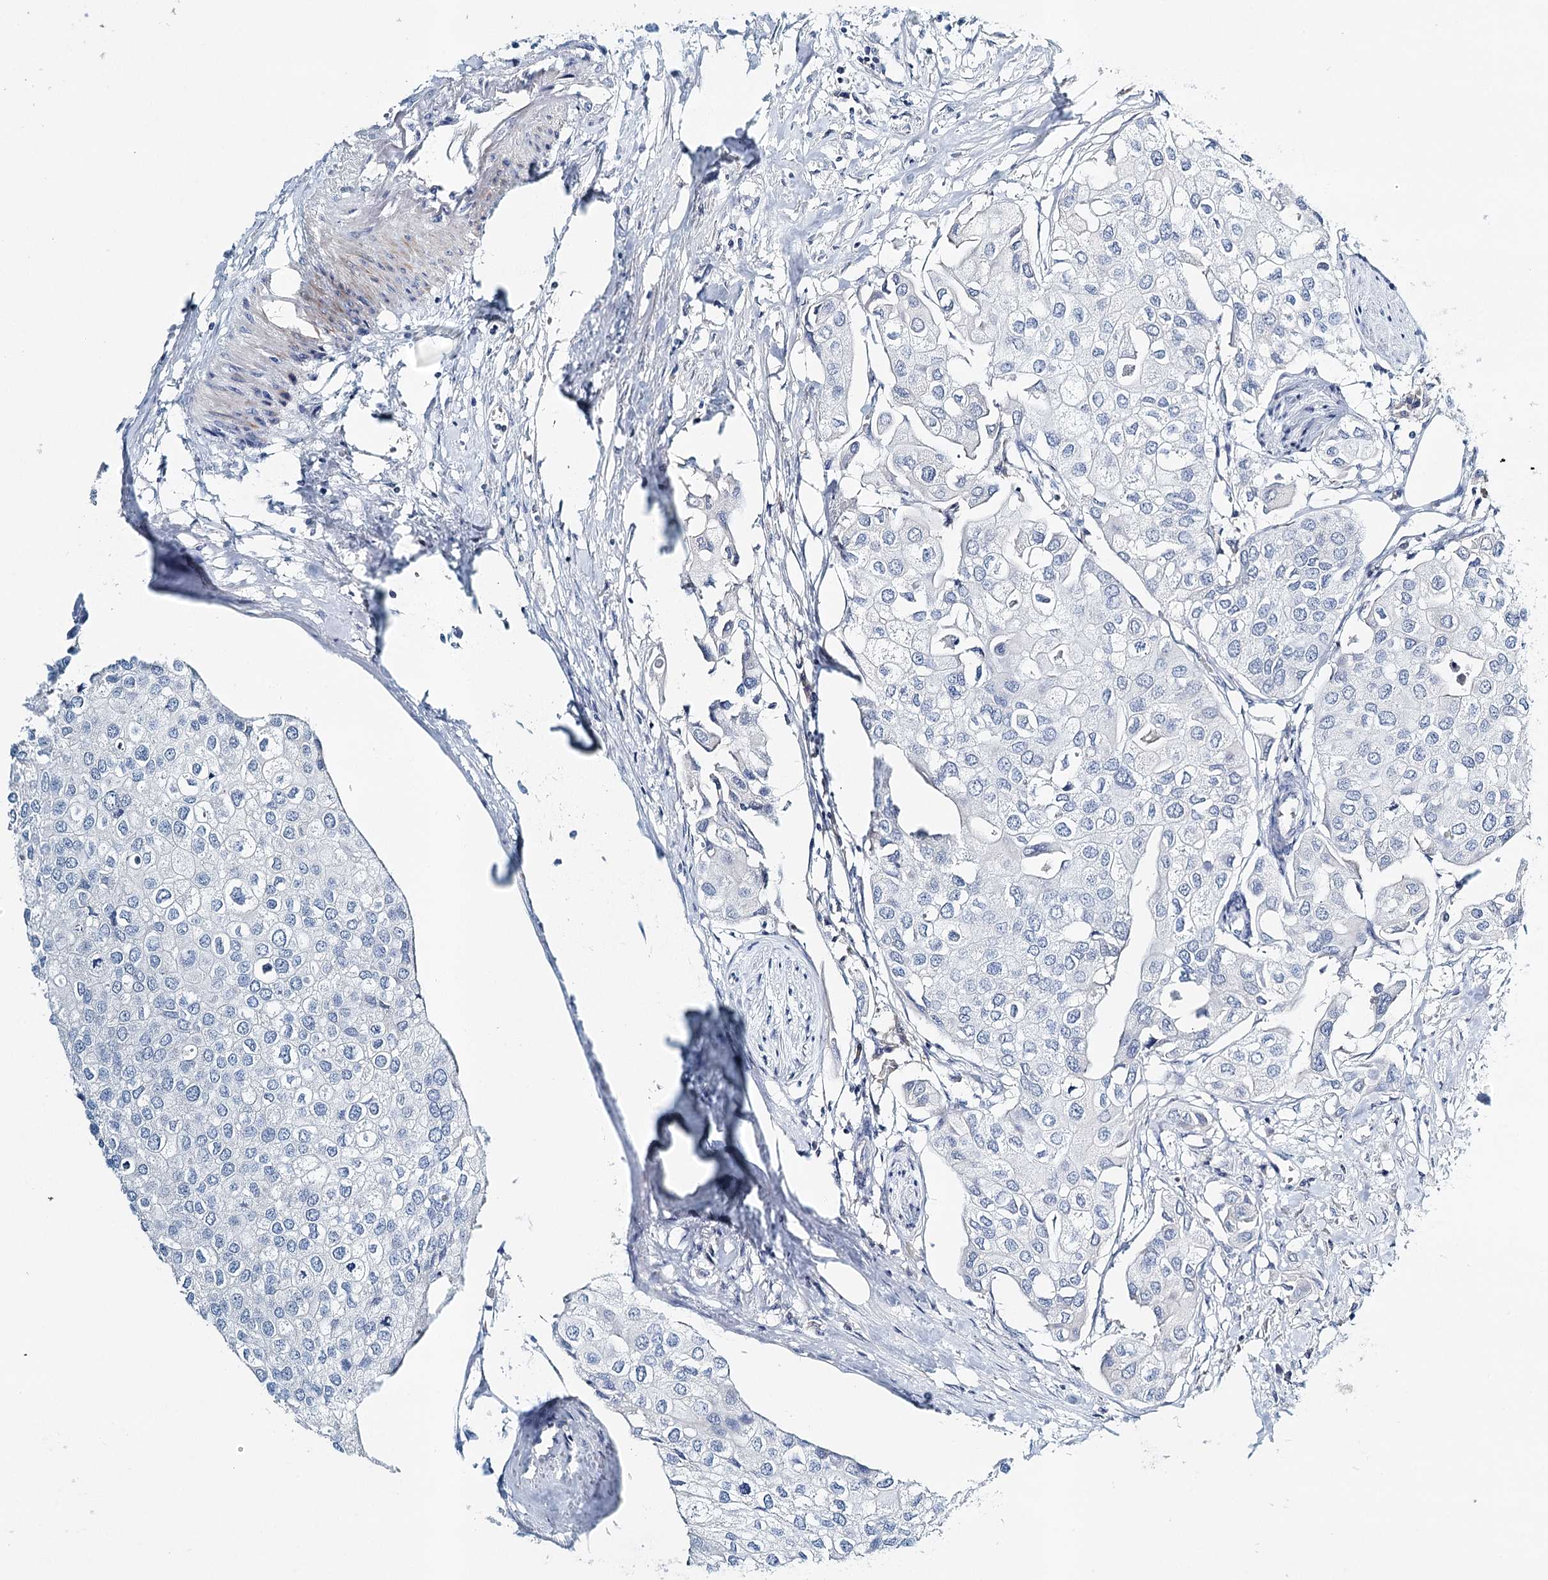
{"staining": {"intensity": "negative", "quantity": "none", "location": "none"}, "tissue": "urothelial cancer", "cell_type": "Tumor cells", "image_type": "cancer", "snomed": [{"axis": "morphology", "description": "Urothelial carcinoma, High grade"}, {"axis": "topography", "description": "Urinary bladder"}], "caption": "An image of urothelial cancer stained for a protein exhibits no brown staining in tumor cells. (DAB IHC, high magnification).", "gene": "RBM43", "patient": {"sex": "male", "age": 64}}